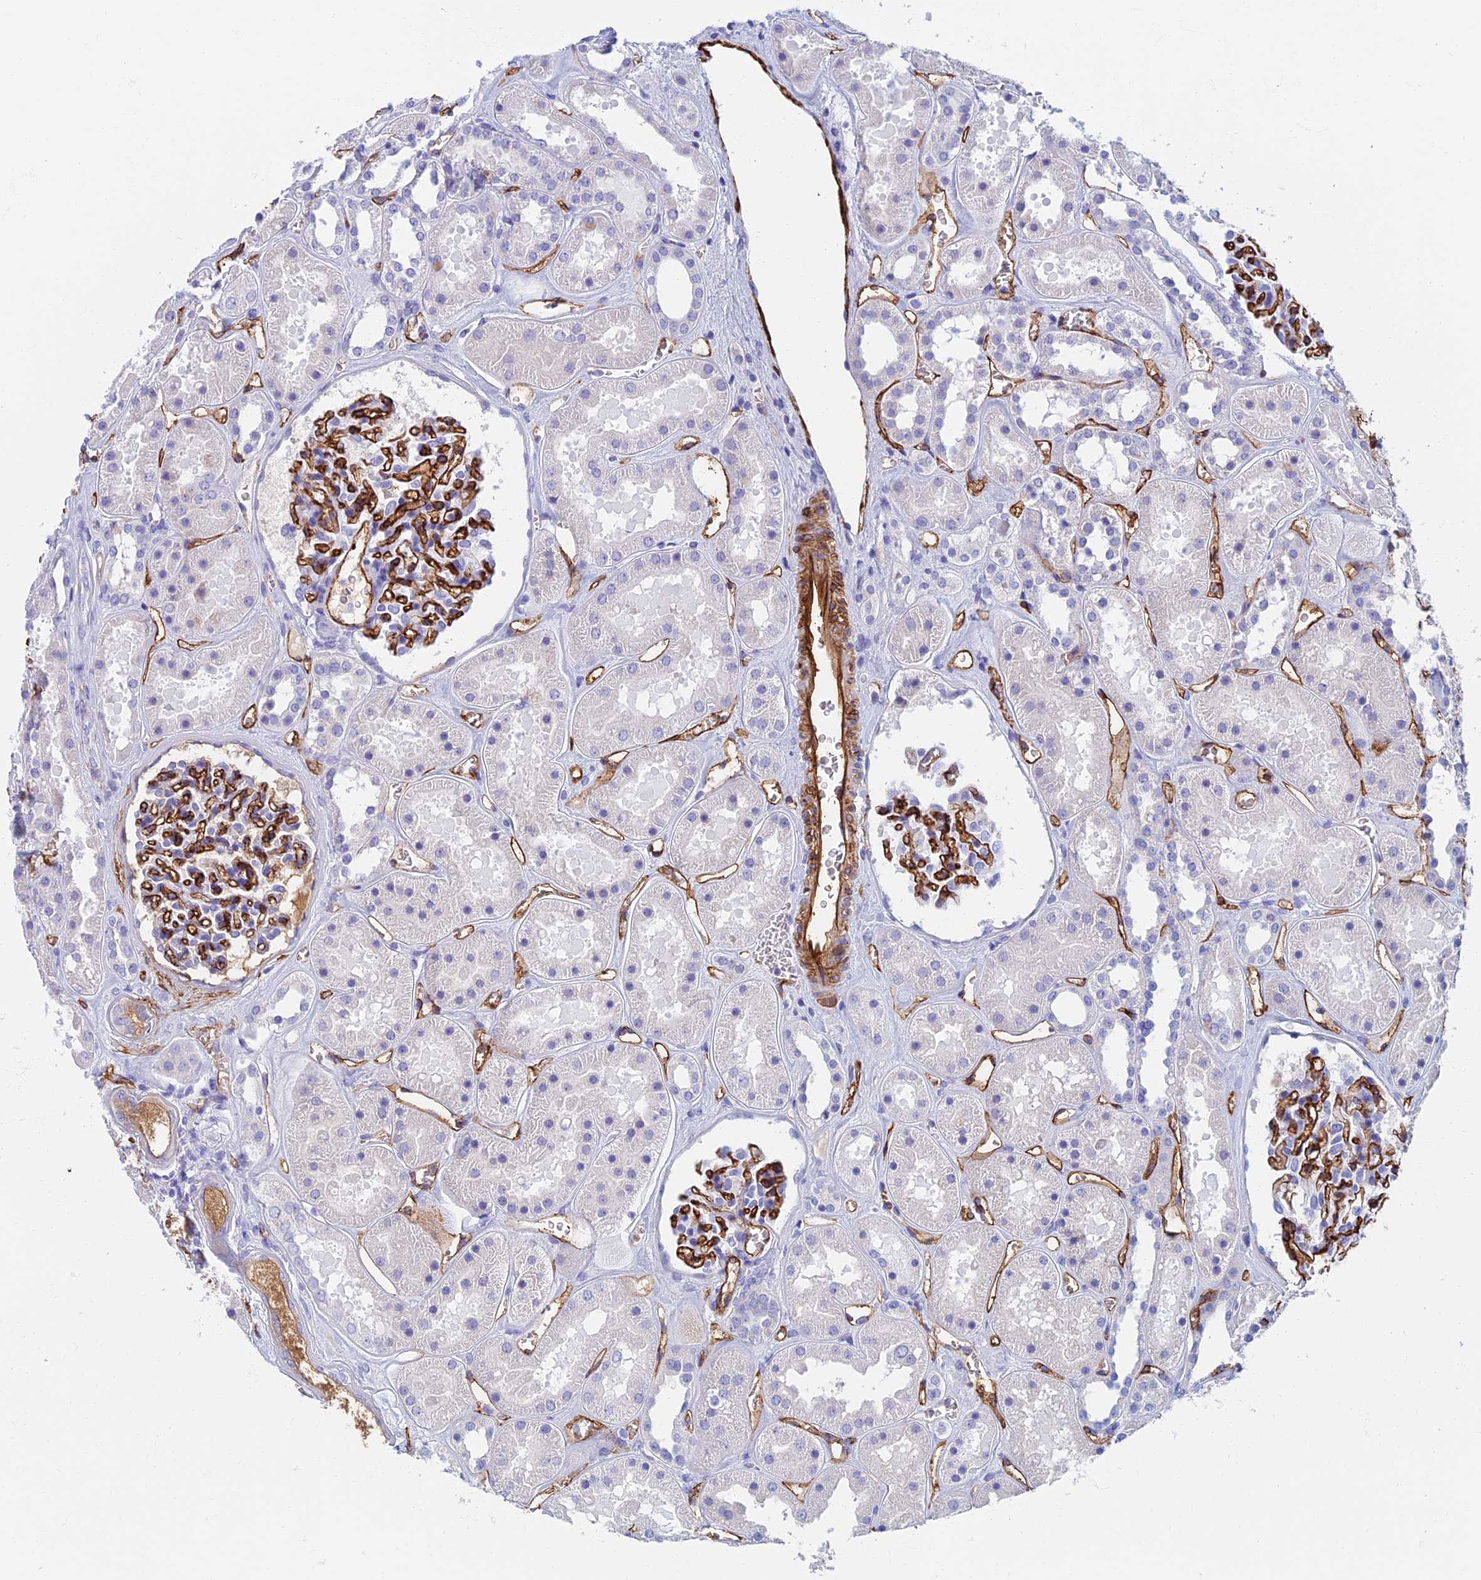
{"staining": {"intensity": "negative", "quantity": "none", "location": "none"}, "tissue": "kidney", "cell_type": "Cells in glomeruli", "image_type": "normal", "snomed": [{"axis": "morphology", "description": "Normal tissue, NOS"}, {"axis": "topography", "description": "Kidney"}], "caption": "Kidney was stained to show a protein in brown. There is no significant expression in cells in glomeruli. The staining is performed using DAB (3,3'-diaminobenzidine) brown chromogen with nuclei counter-stained in using hematoxylin.", "gene": "ETFRF1", "patient": {"sex": "female", "age": 41}}